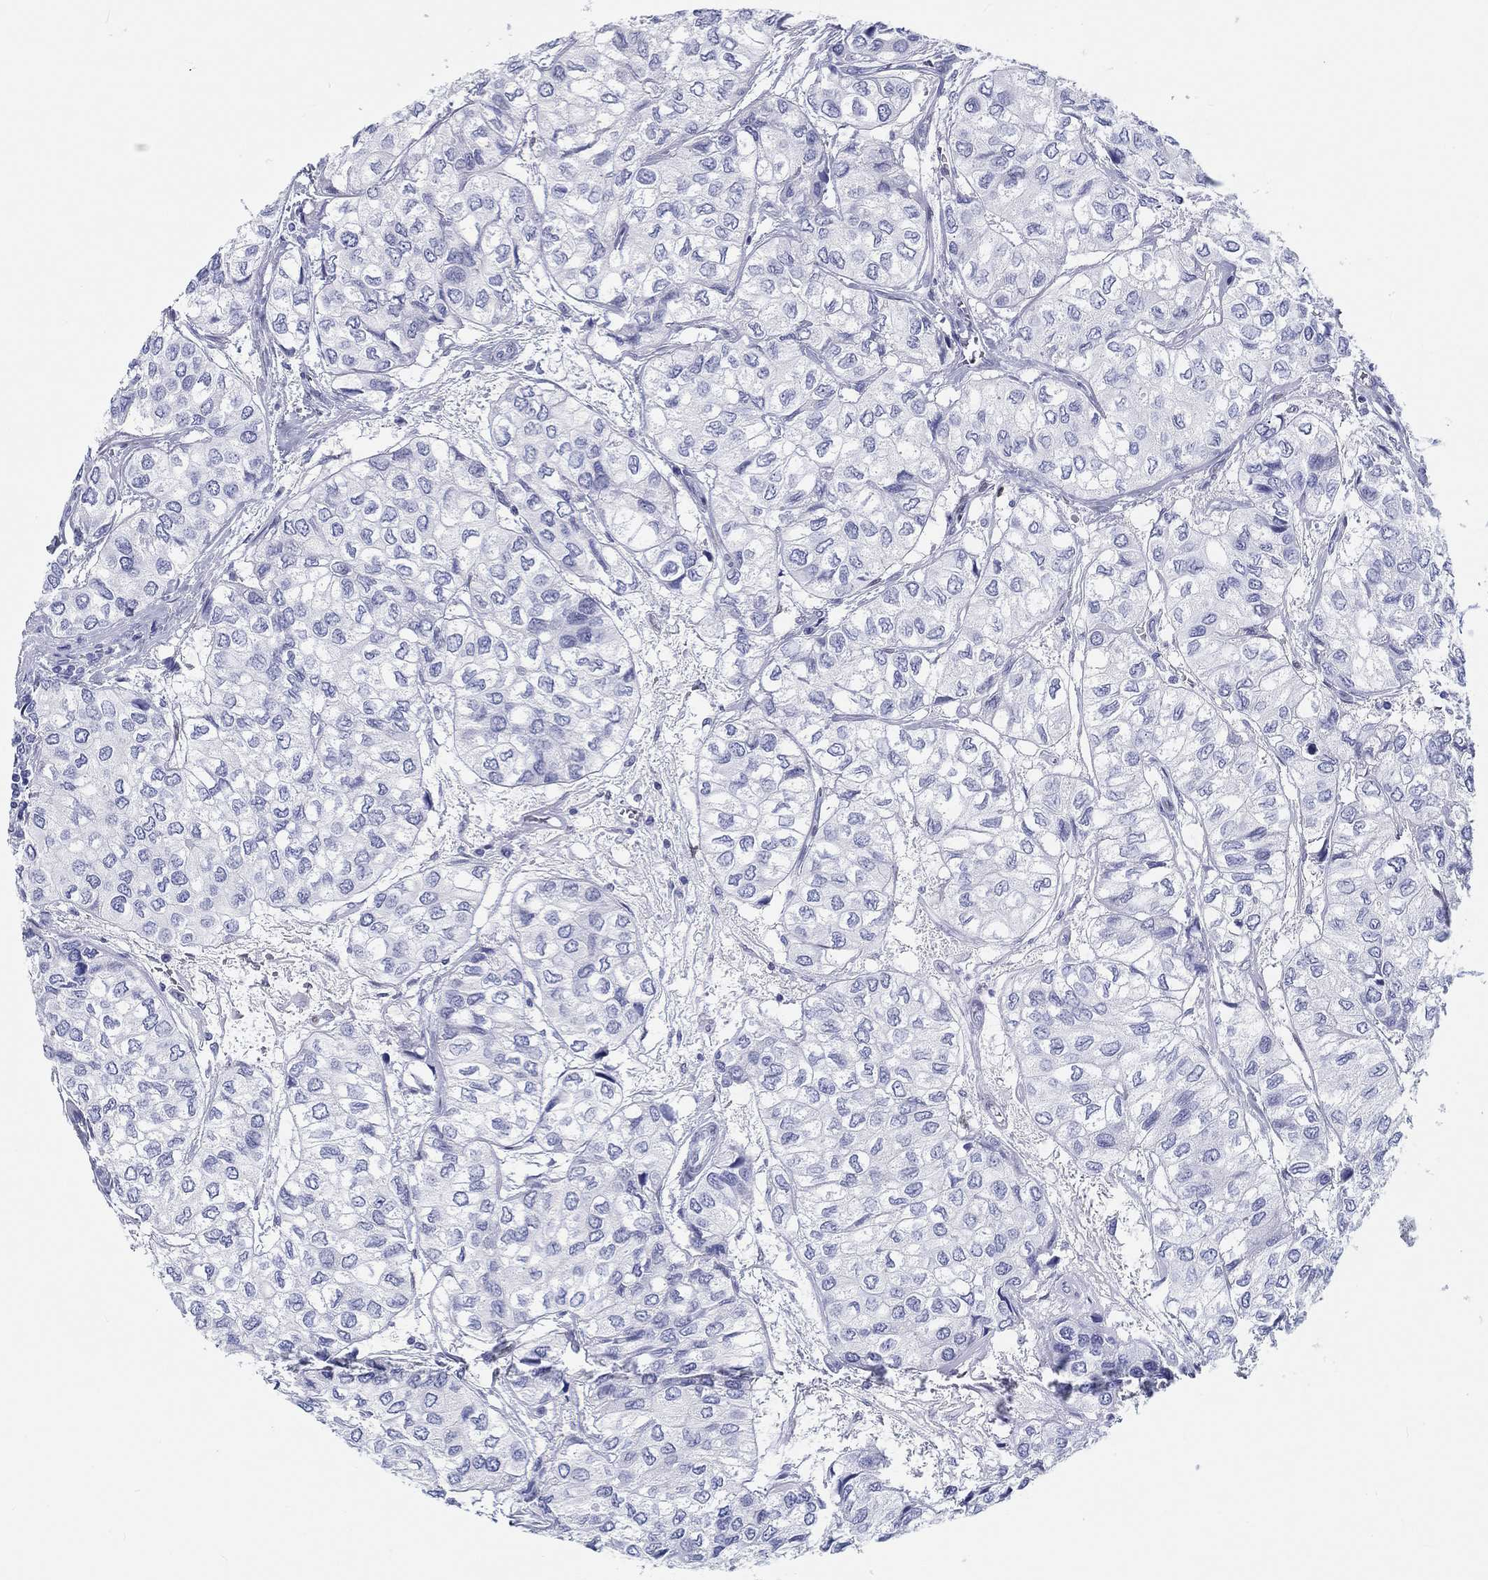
{"staining": {"intensity": "negative", "quantity": "none", "location": "none"}, "tissue": "urothelial cancer", "cell_type": "Tumor cells", "image_type": "cancer", "snomed": [{"axis": "morphology", "description": "Urothelial carcinoma, High grade"}, {"axis": "topography", "description": "Urinary bladder"}], "caption": "Tumor cells show no significant staining in urothelial carcinoma (high-grade). Nuclei are stained in blue.", "gene": "H1-1", "patient": {"sex": "male", "age": 73}}